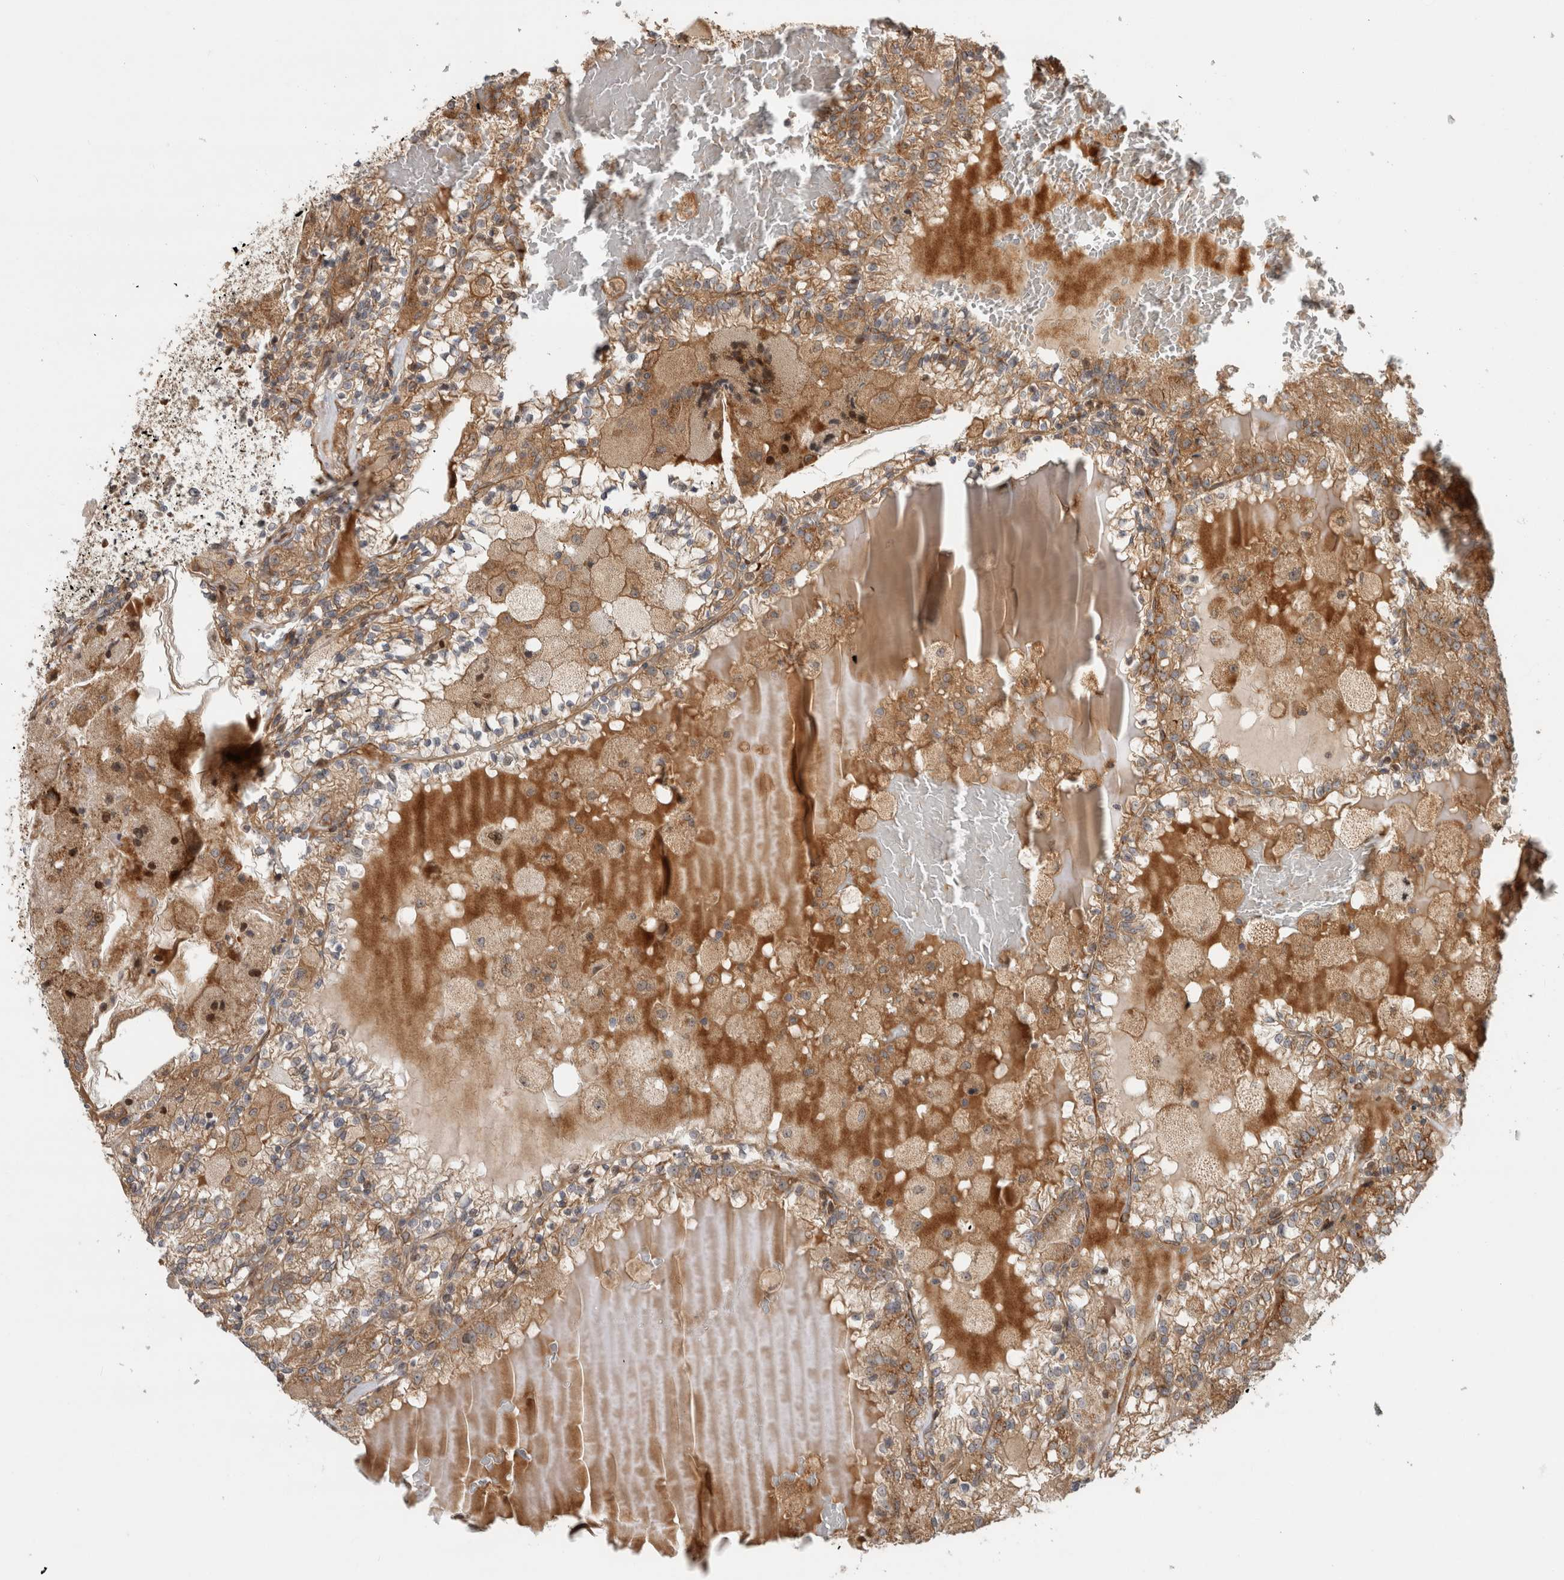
{"staining": {"intensity": "moderate", "quantity": ">75%", "location": "cytoplasmic/membranous"}, "tissue": "renal cancer", "cell_type": "Tumor cells", "image_type": "cancer", "snomed": [{"axis": "morphology", "description": "Adenocarcinoma, NOS"}, {"axis": "topography", "description": "Kidney"}], "caption": "This is a photomicrograph of immunohistochemistry staining of adenocarcinoma (renal), which shows moderate staining in the cytoplasmic/membranous of tumor cells.", "gene": "TUBD1", "patient": {"sex": "female", "age": 56}}